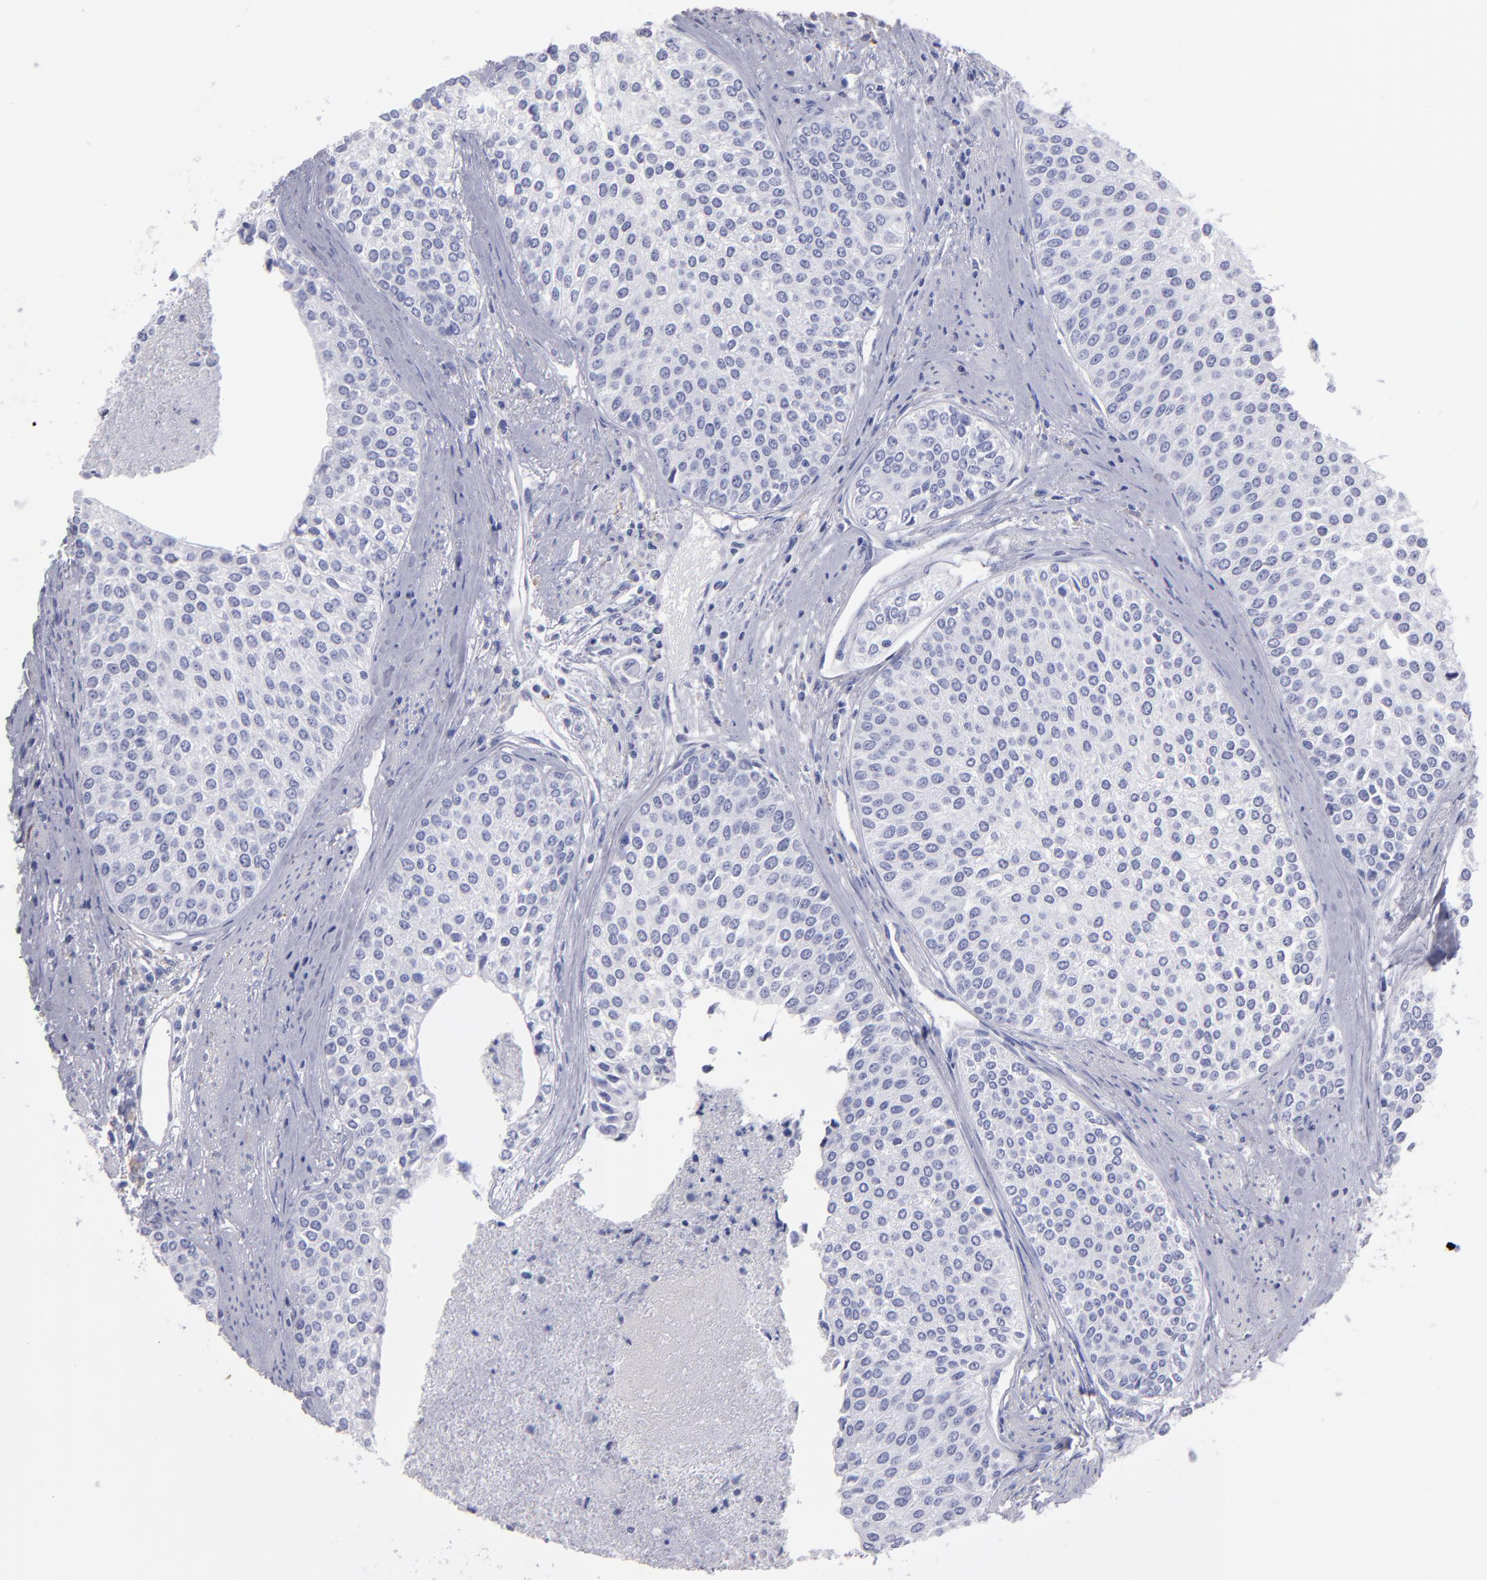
{"staining": {"intensity": "negative", "quantity": "none", "location": "none"}, "tissue": "urothelial cancer", "cell_type": "Tumor cells", "image_type": "cancer", "snomed": [{"axis": "morphology", "description": "Urothelial carcinoma, Low grade"}, {"axis": "topography", "description": "Urinary bladder"}], "caption": "Tumor cells are negative for brown protein staining in low-grade urothelial carcinoma. (Brightfield microscopy of DAB (3,3'-diaminobenzidine) immunohistochemistry at high magnification).", "gene": "MB", "patient": {"sex": "female", "age": 73}}